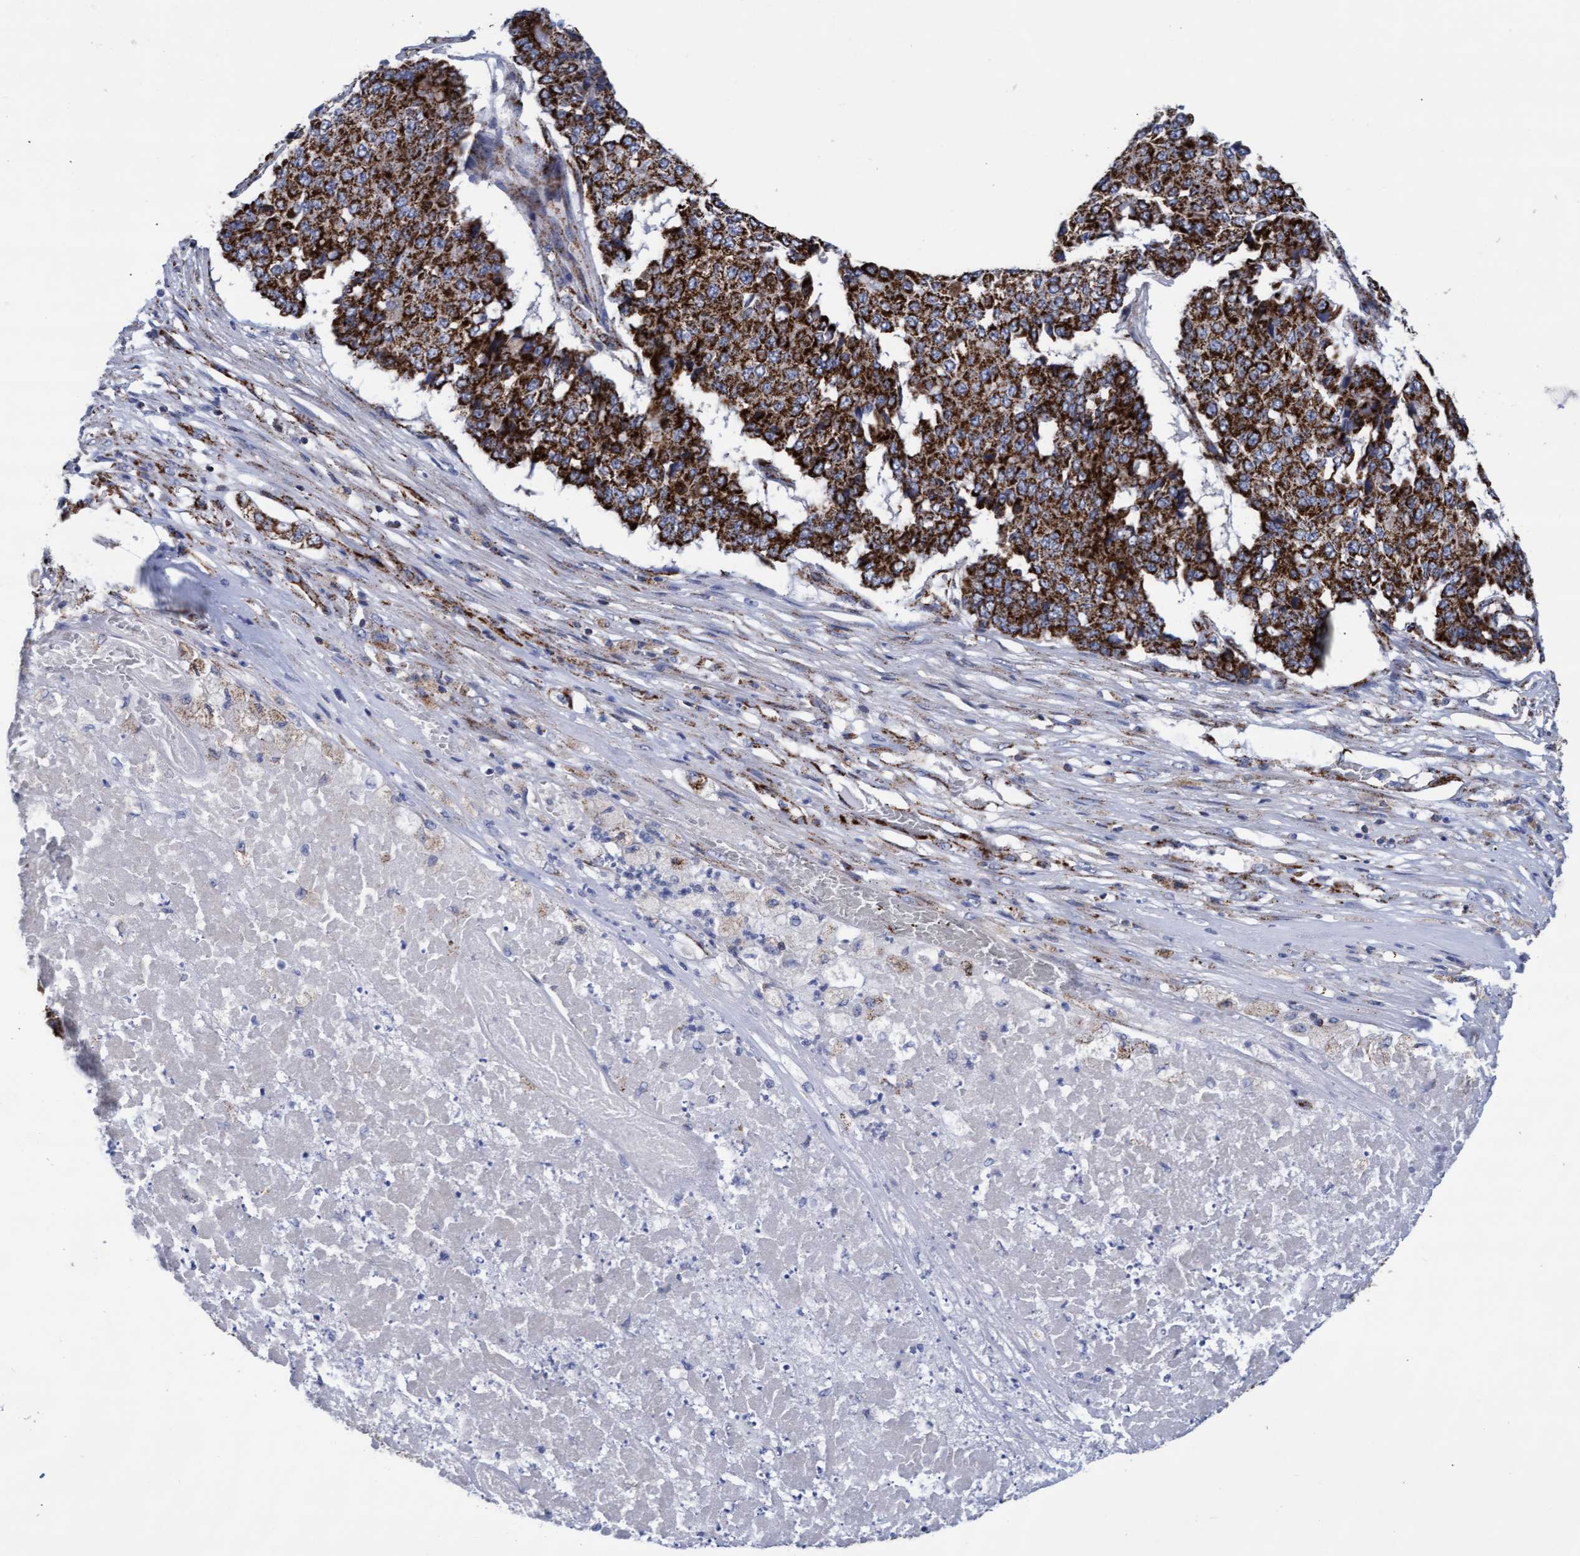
{"staining": {"intensity": "strong", "quantity": ">75%", "location": "cytoplasmic/membranous"}, "tissue": "pancreatic cancer", "cell_type": "Tumor cells", "image_type": "cancer", "snomed": [{"axis": "morphology", "description": "Adenocarcinoma, NOS"}, {"axis": "topography", "description": "Pancreas"}], "caption": "A brown stain shows strong cytoplasmic/membranous staining of a protein in pancreatic cancer (adenocarcinoma) tumor cells.", "gene": "MRPL38", "patient": {"sex": "male", "age": 50}}